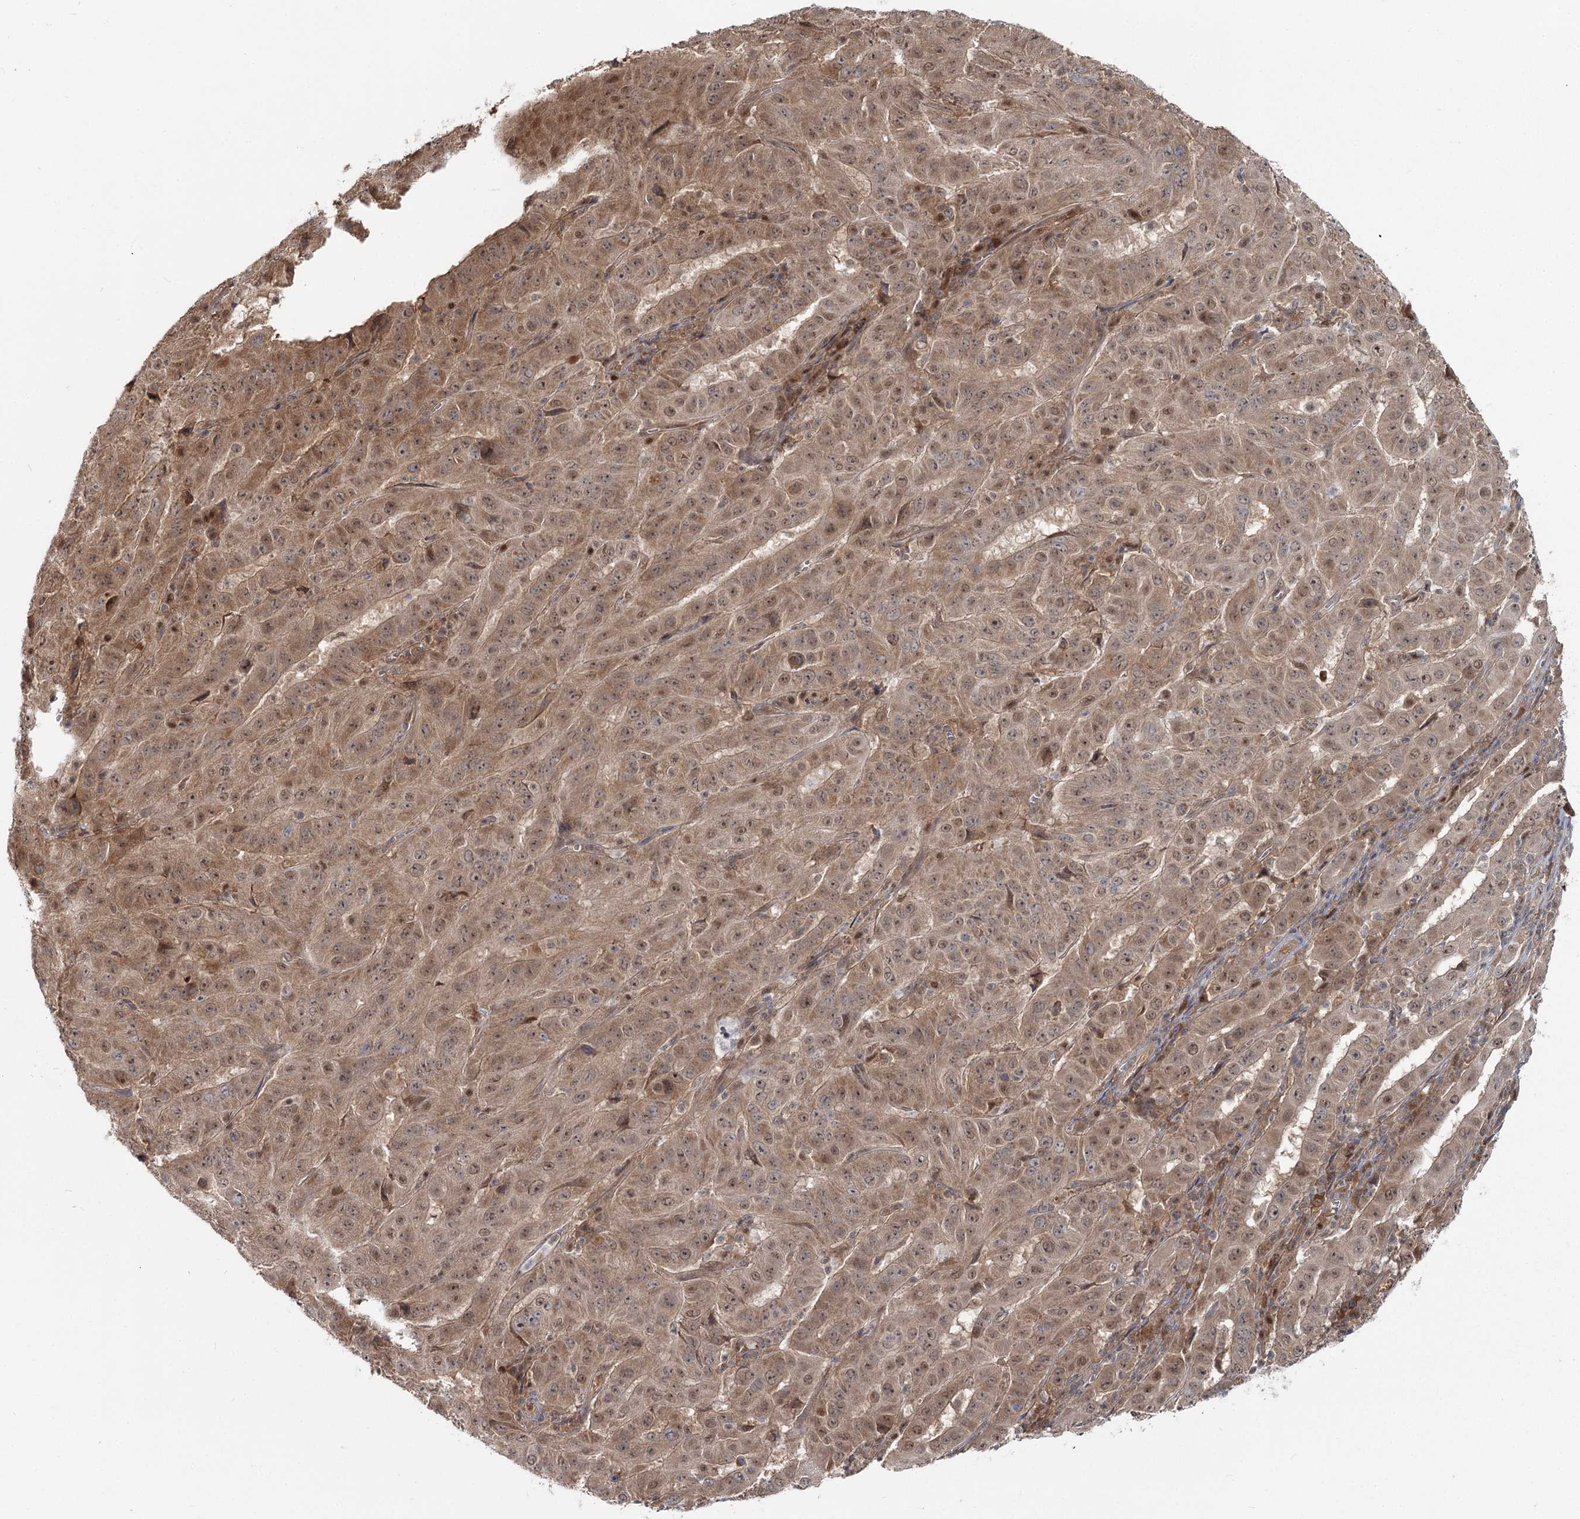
{"staining": {"intensity": "moderate", "quantity": ">75%", "location": "cytoplasmic/membranous,nuclear"}, "tissue": "pancreatic cancer", "cell_type": "Tumor cells", "image_type": "cancer", "snomed": [{"axis": "morphology", "description": "Adenocarcinoma, NOS"}, {"axis": "topography", "description": "Pancreas"}], "caption": "A medium amount of moderate cytoplasmic/membranous and nuclear staining is present in about >75% of tumor cells in pancreatic adenocarcinoma tissue.", "gene": "THNSL1", "patient": {"sex": "male", "age": 63}}